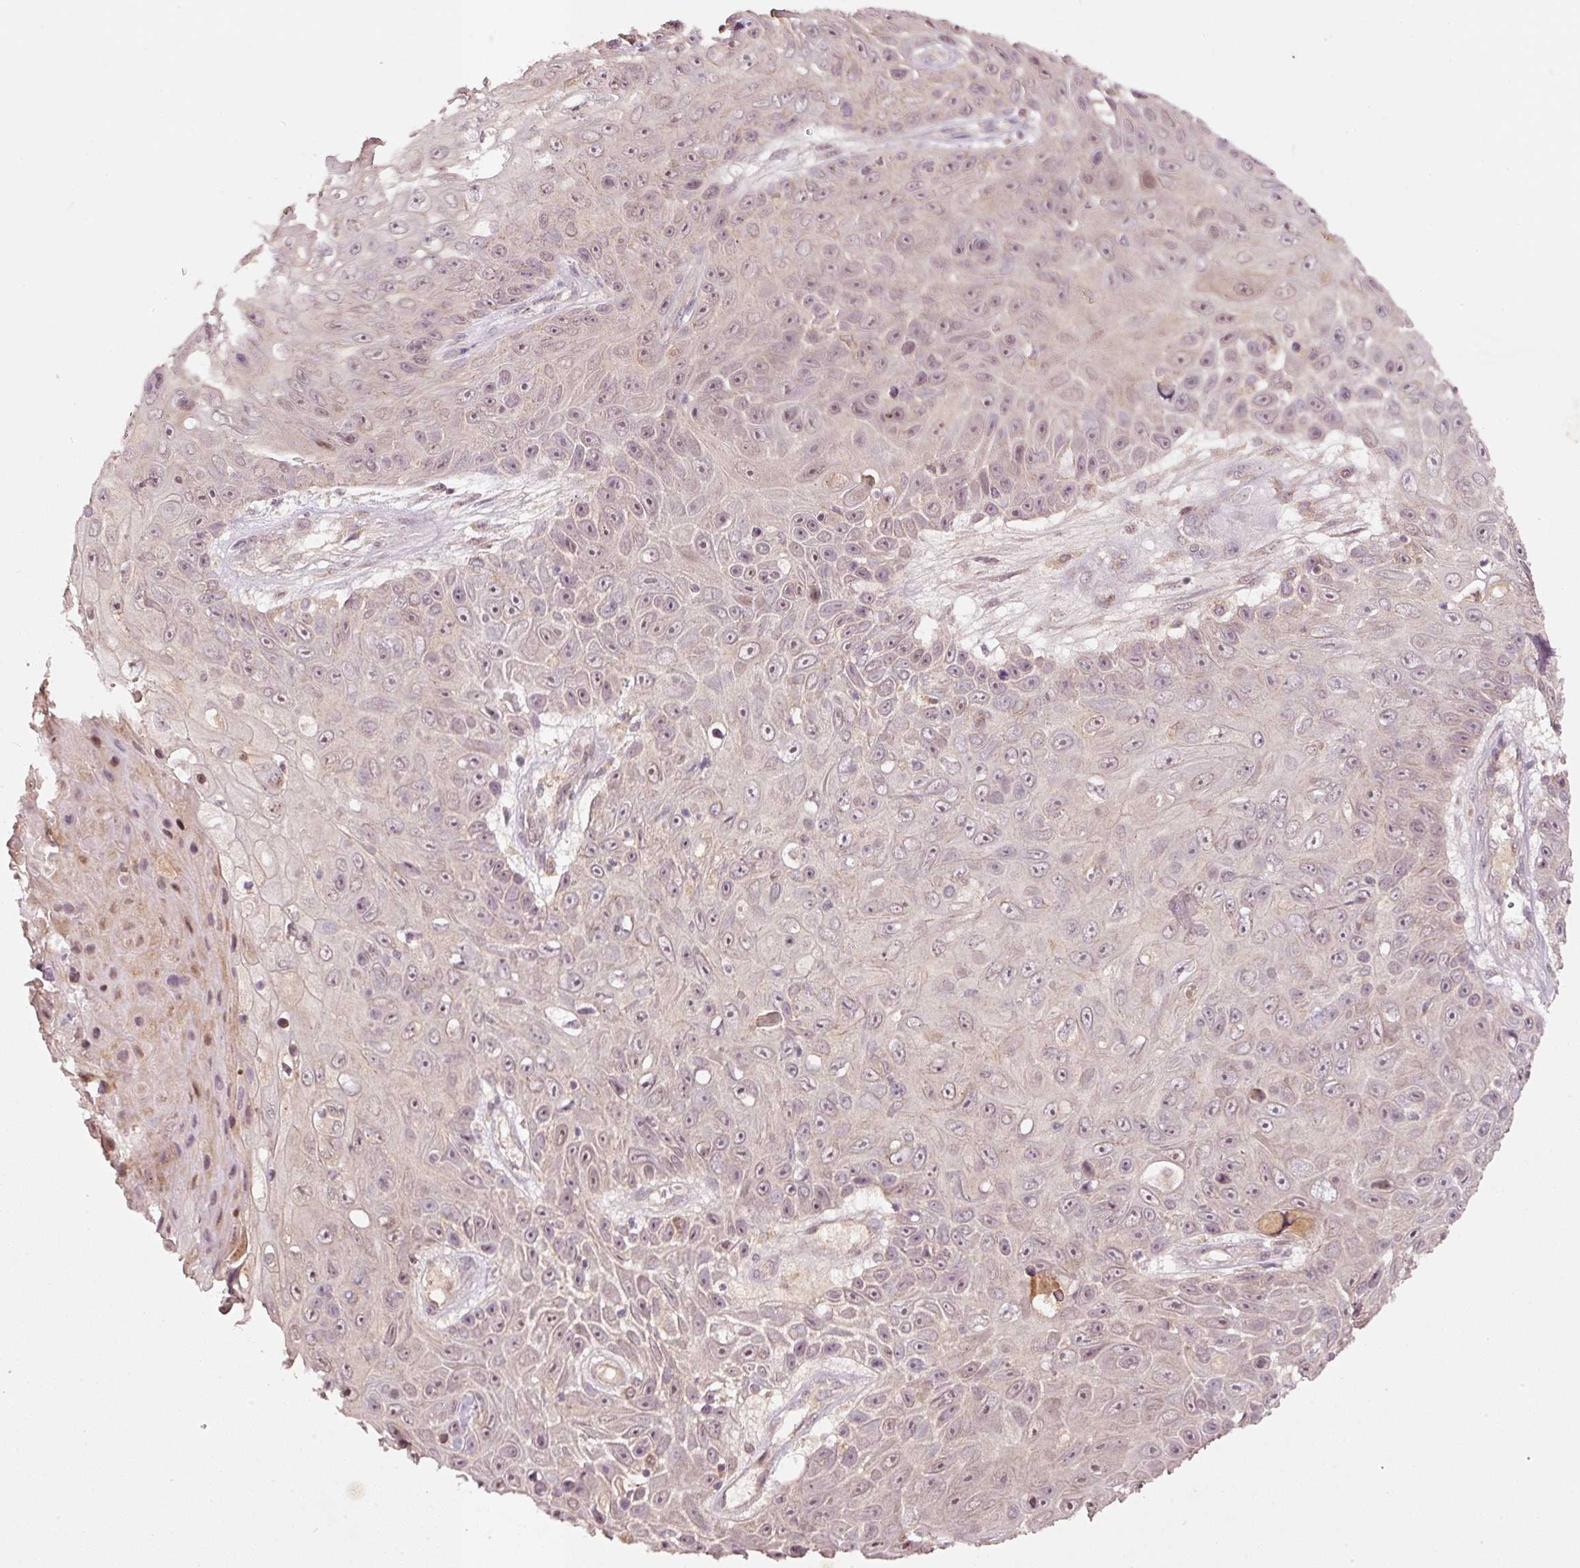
{"staining": {"intensity": "weak", "quantity": "<25%", "location": "nuclear"}, "tissue": "skin cancer", "cell_type": "Tumor cells", "image_type": "cancer", "snomed": [{"axis": "morphology", "description": "Squamous cell carcinoma, NOS"}, {"axis": "topography", "description": "Skin"}], "caption": "Human squamous cell carcinoma (skin) stained for a protein using immunohistochemistry (IHC) exhibits no positivity in tumor cells.", "gene": "PCDHB1", "patient": {"sex": "male", "age": 82}}